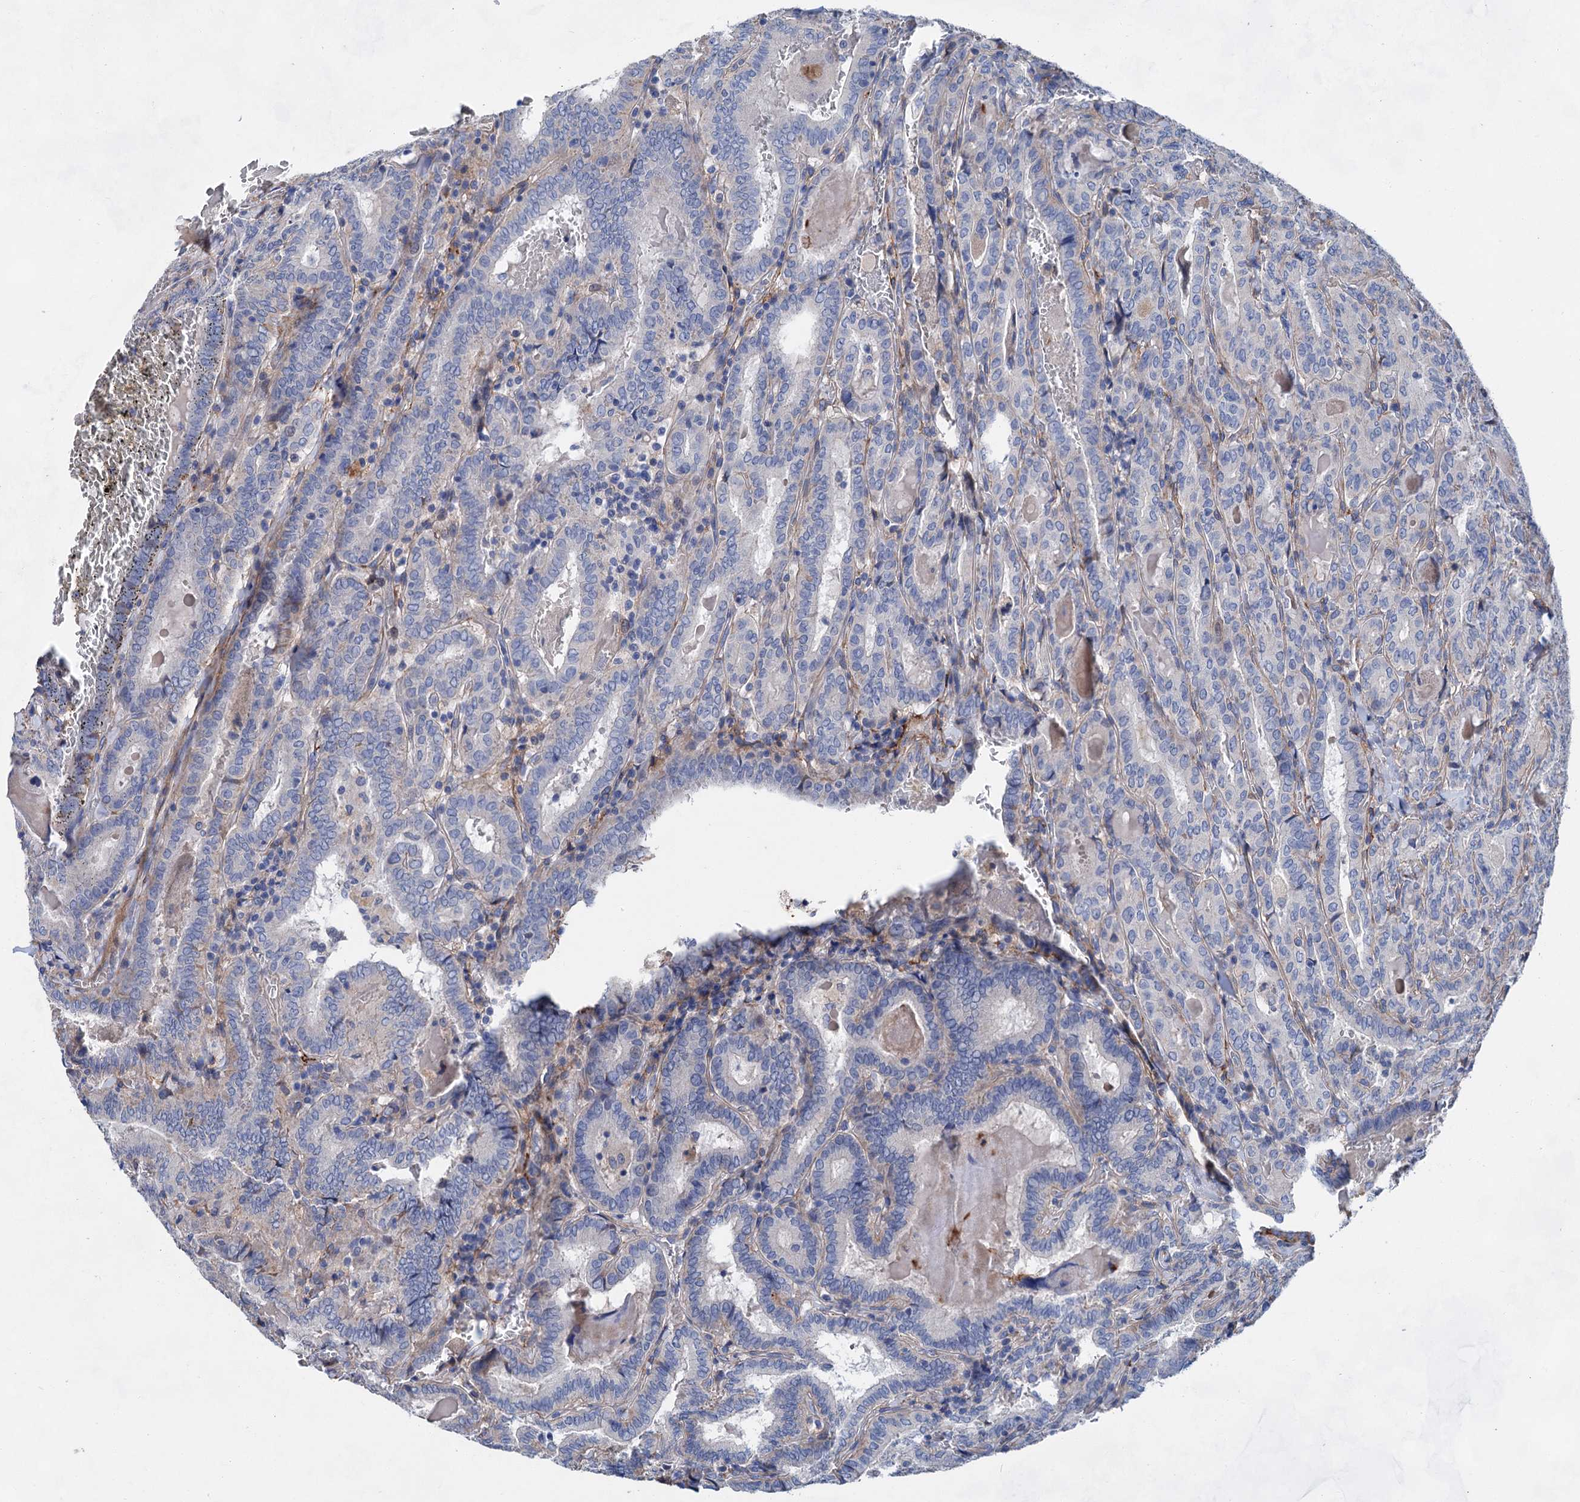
{"staining": {"intensity": "negative", "quantity": "none", "location": "none"}, "tissue": "thyroid cancer", "cell_type": "Tumor cells", "image_type": "cancer", "snomed": [{"axis": "morphology", "description": "Papillary adenocarcinoma, NOS"}, {"axis": "topography", "description": "Thyroid gland"}], "caption": "Tumor cells are negative for protein expression in human thyroid papillary adenocarcinoma.", "gene": "GPR155", "patient": {"sex": "female", "age": 72}}